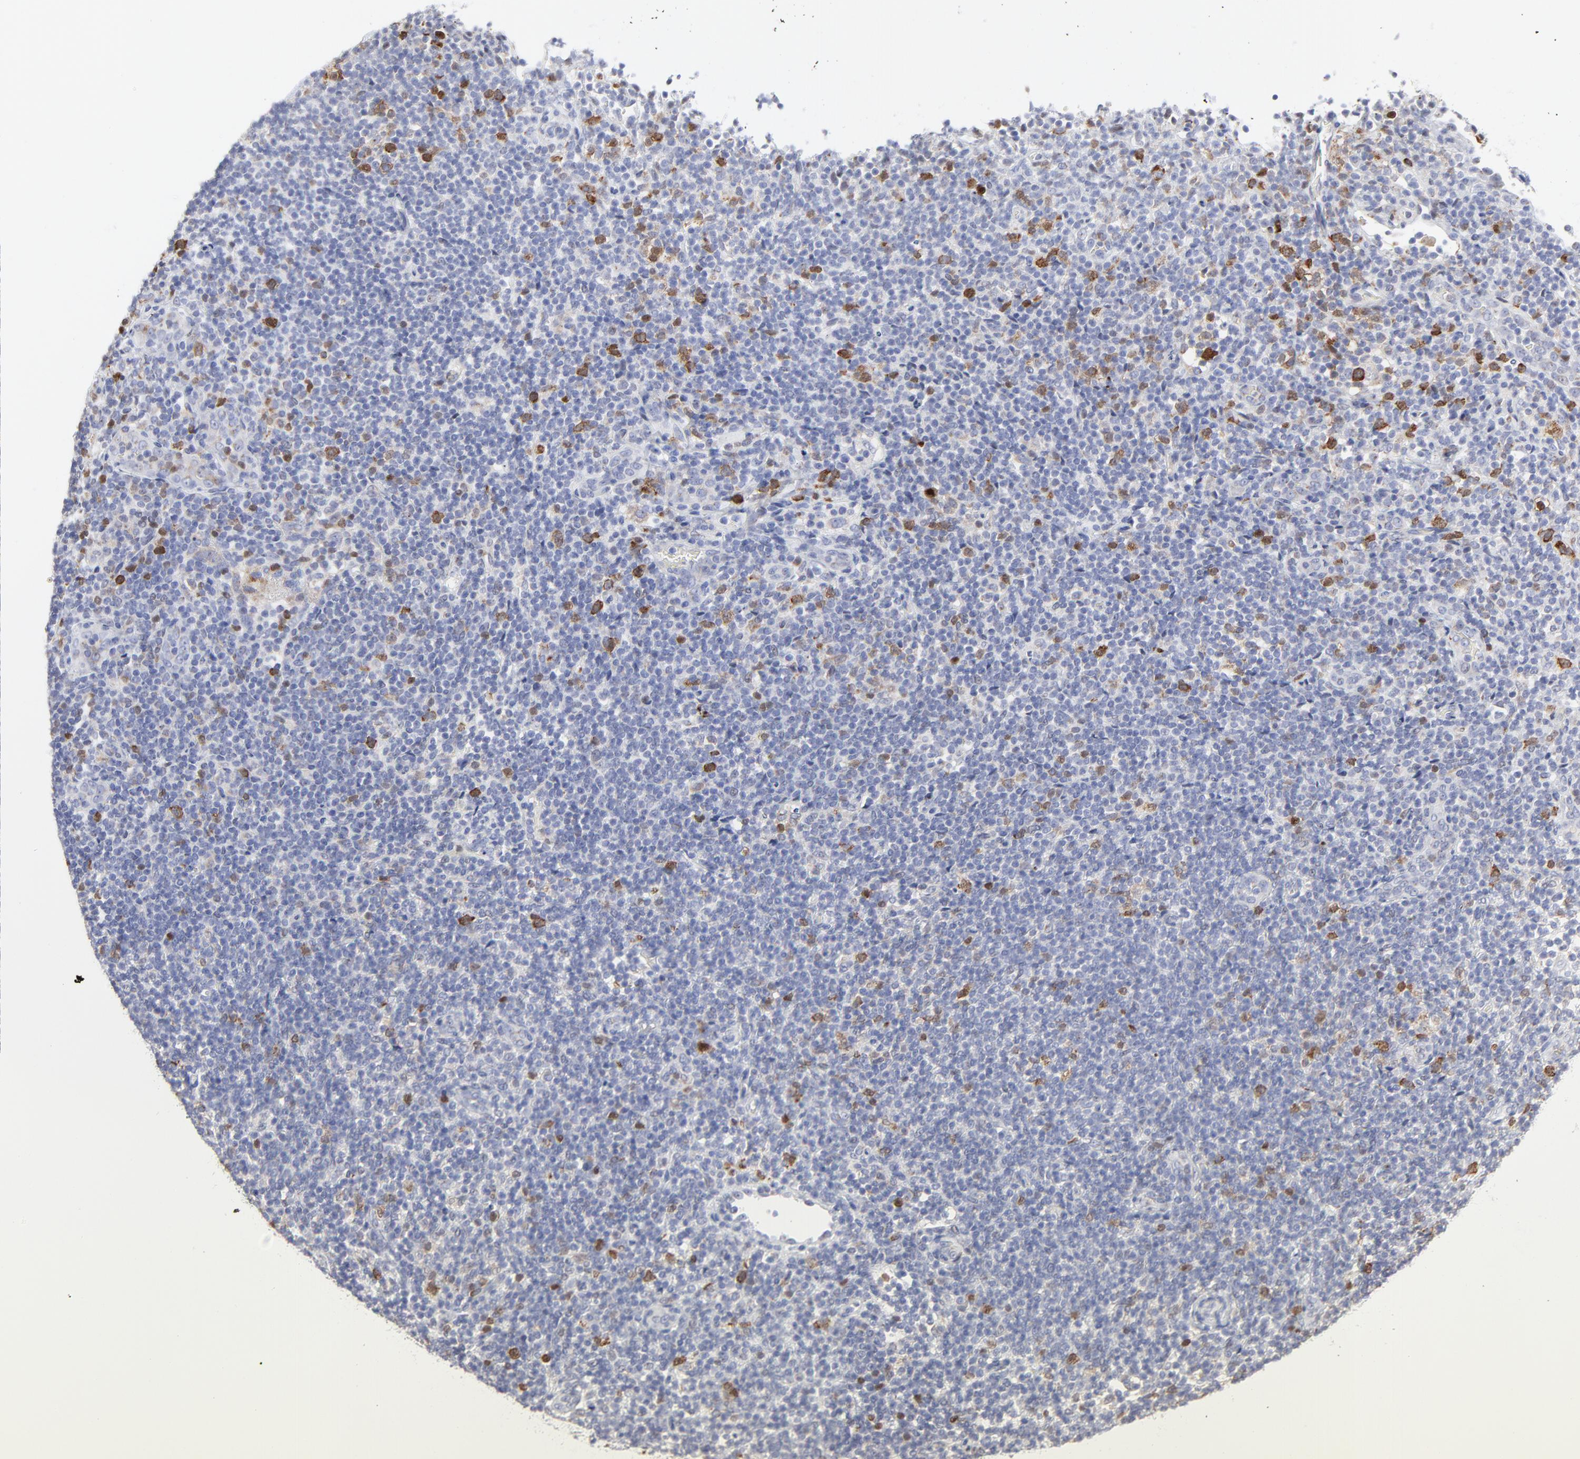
{"staining": {"intensity": "moderate", "quantity": "<25%", "location": "cytoplasmic/membranous"}, "tissue": "lymphoma", "cell_type": "Tumor cells", "image_type": "cancer", "snomed": [{"axis": "morphology", "description": "Malignant lymphoma, non-Hodgkin's type, High grade"}, {"axis": "topography", "description": "Lymph node"}], "caption": "IHC of human lymphoma displays low levels of moderate cytoplasmic/membranous expression in approximately <25% of tumor cells.", "gene": "NCAPH", "patient": {"sex": "female", "age": 58}}